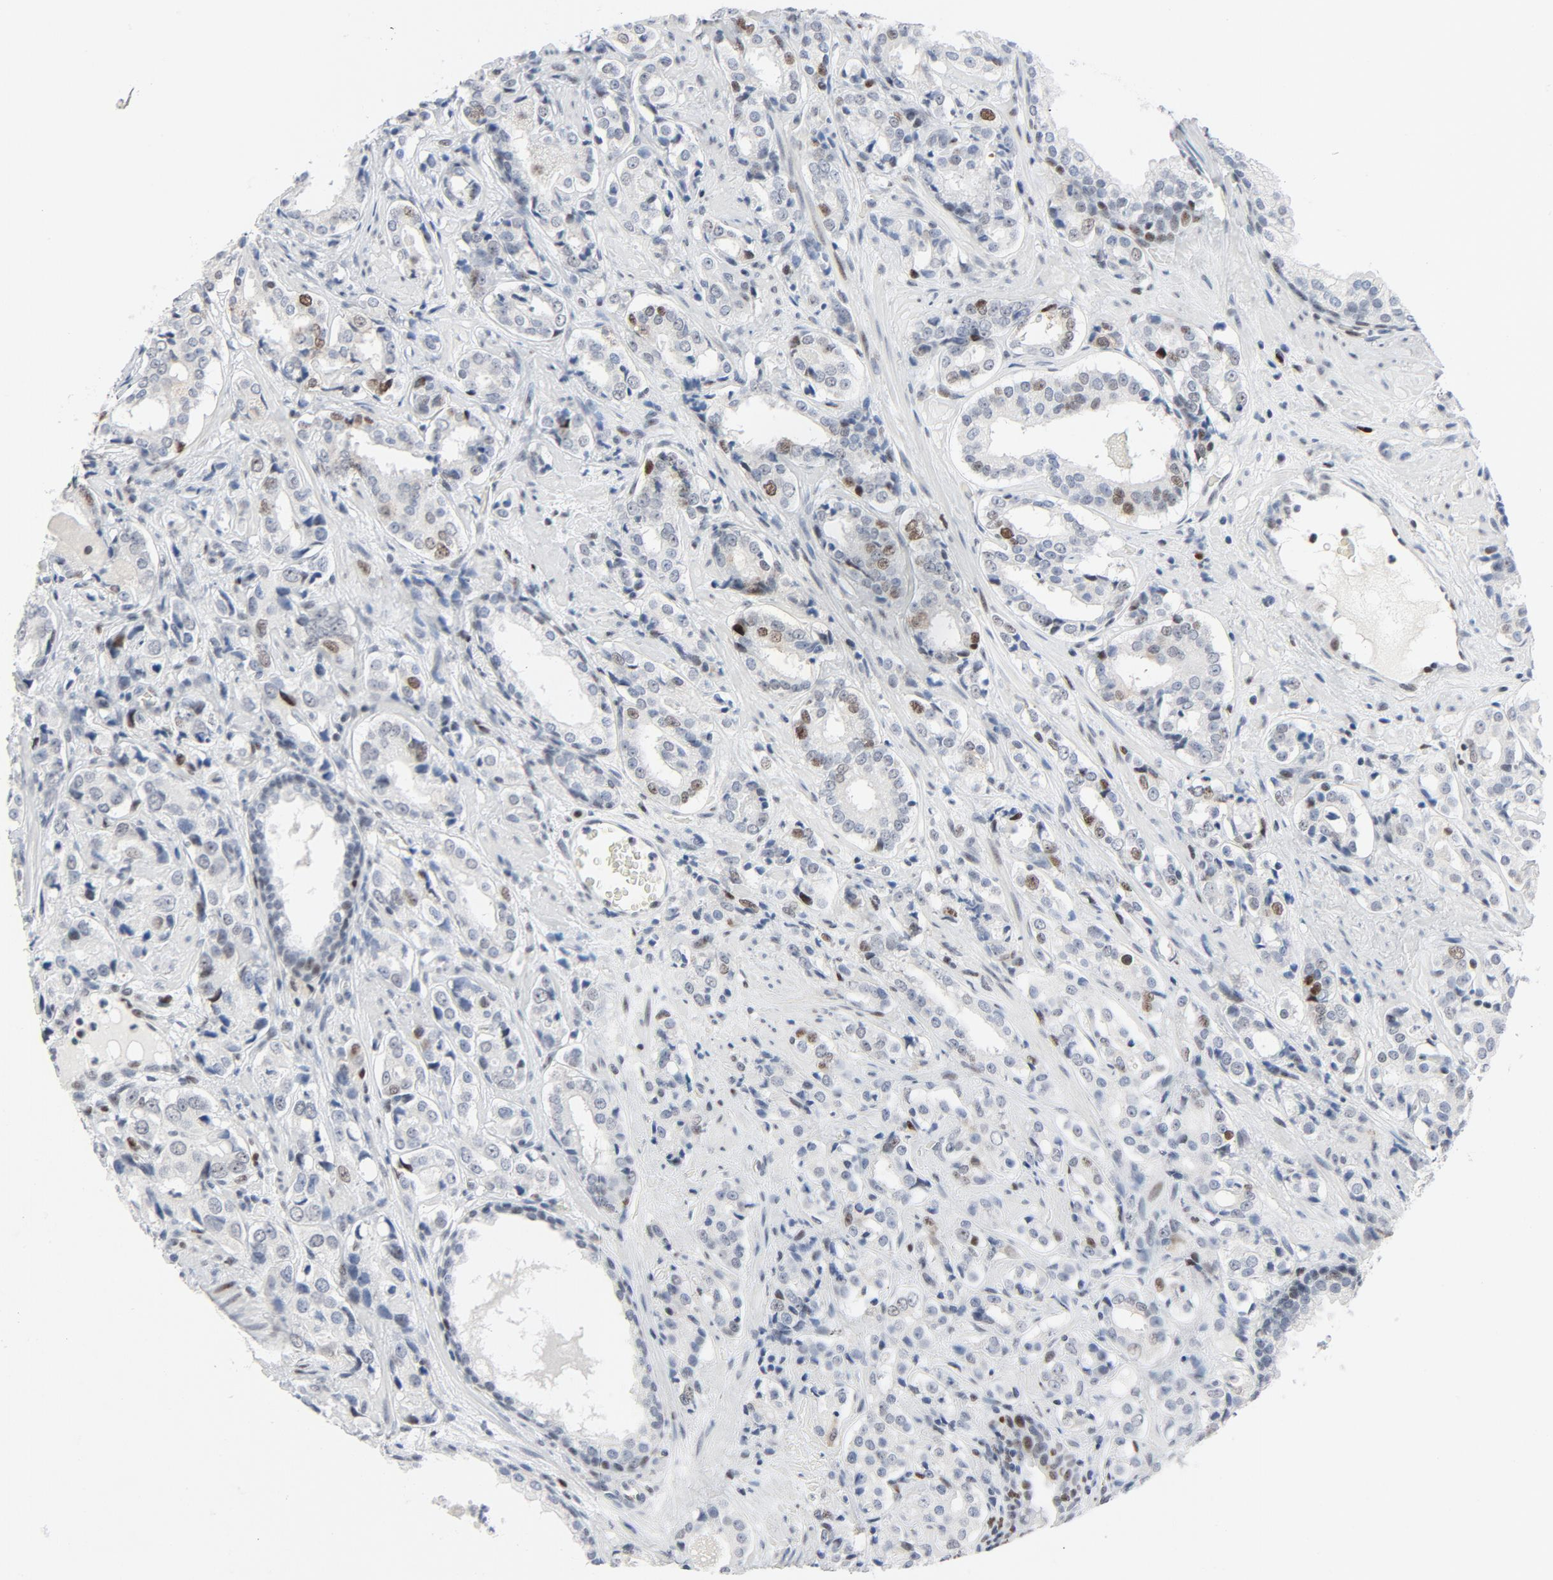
{"staining": {"intensity": "moderate", "quantity": "<25%", "location": "nuclear"}, "tissue": "prostate cancer", "cell_type": "Tumor cells", "image_type": "cancer", "snomed": [{"axis": "morphology", "description": "Adenocarcinoma, Medium grade"}, {"axis": "topography", "description": "Prostate"}], "caption": "Prostate cancer tissue demonstrates moderate nuclear positivity in approximately <25% of tumor cells, visualized by immunohistochemistry.", "gene": "POLD1", "patient": {"sex": "male", "age": 60}}